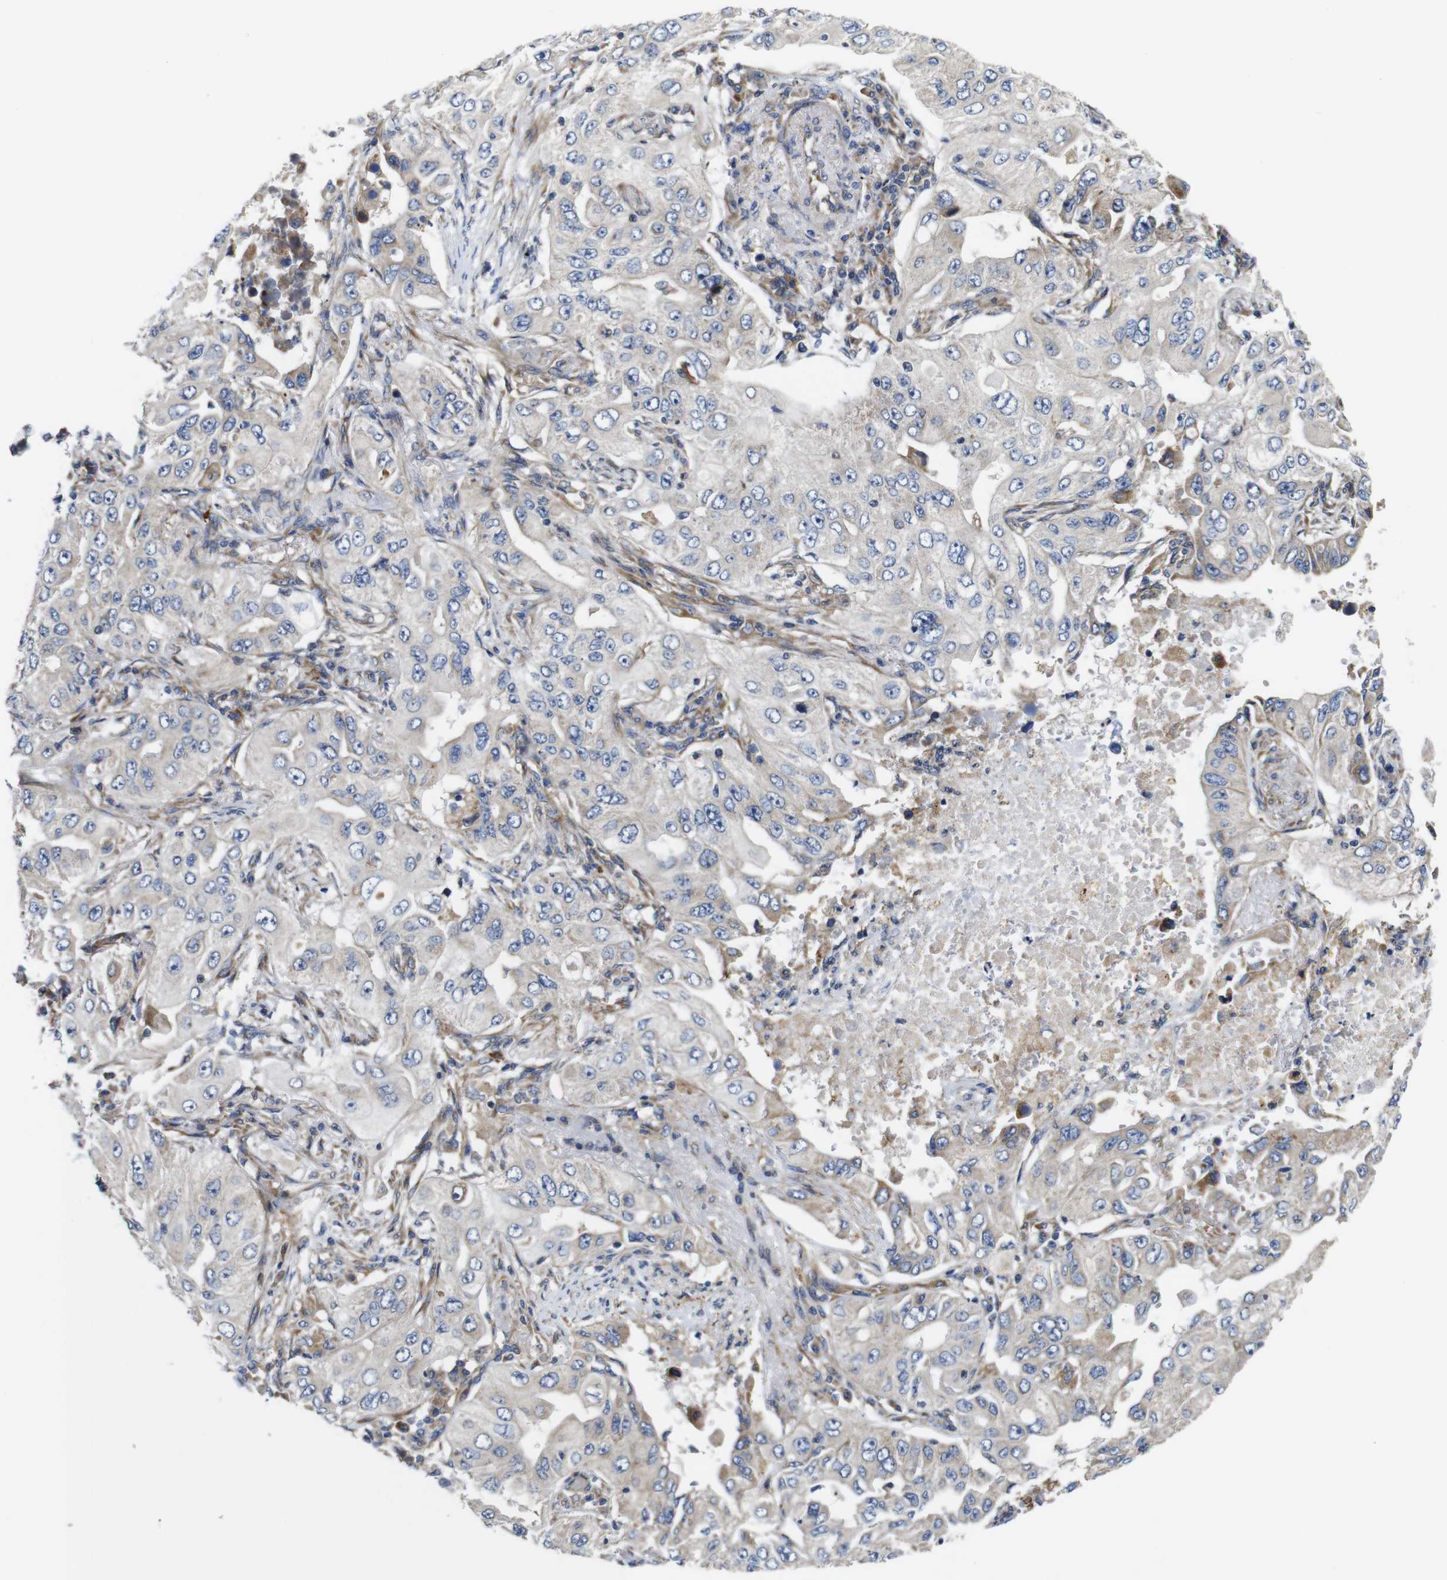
{"staining": {"intensity": "weak", "quantity": "25%-75%", "location": "cytoplasmic/membranous"}, "tissue": "lung cancer", "cell_type": "Tumor cells", "image_type": "cancer", "snomed": [{"axis": "morphology", "description": "Adenocarcinoma, NOS"}, {"axis": "topography", "description": "Lung"}], "caption": "The photomicrograph shows immunohistochemical staining of lung adenocarcinoma. There is weak cytoplasmic/membranous positivity is seen in about 25%-75% of tumor cells. (brown staining indicates protein expression, while blue staining denotes nuclei).", "gene": "POMK", "patient": {"sex": "male", "age": 84}}